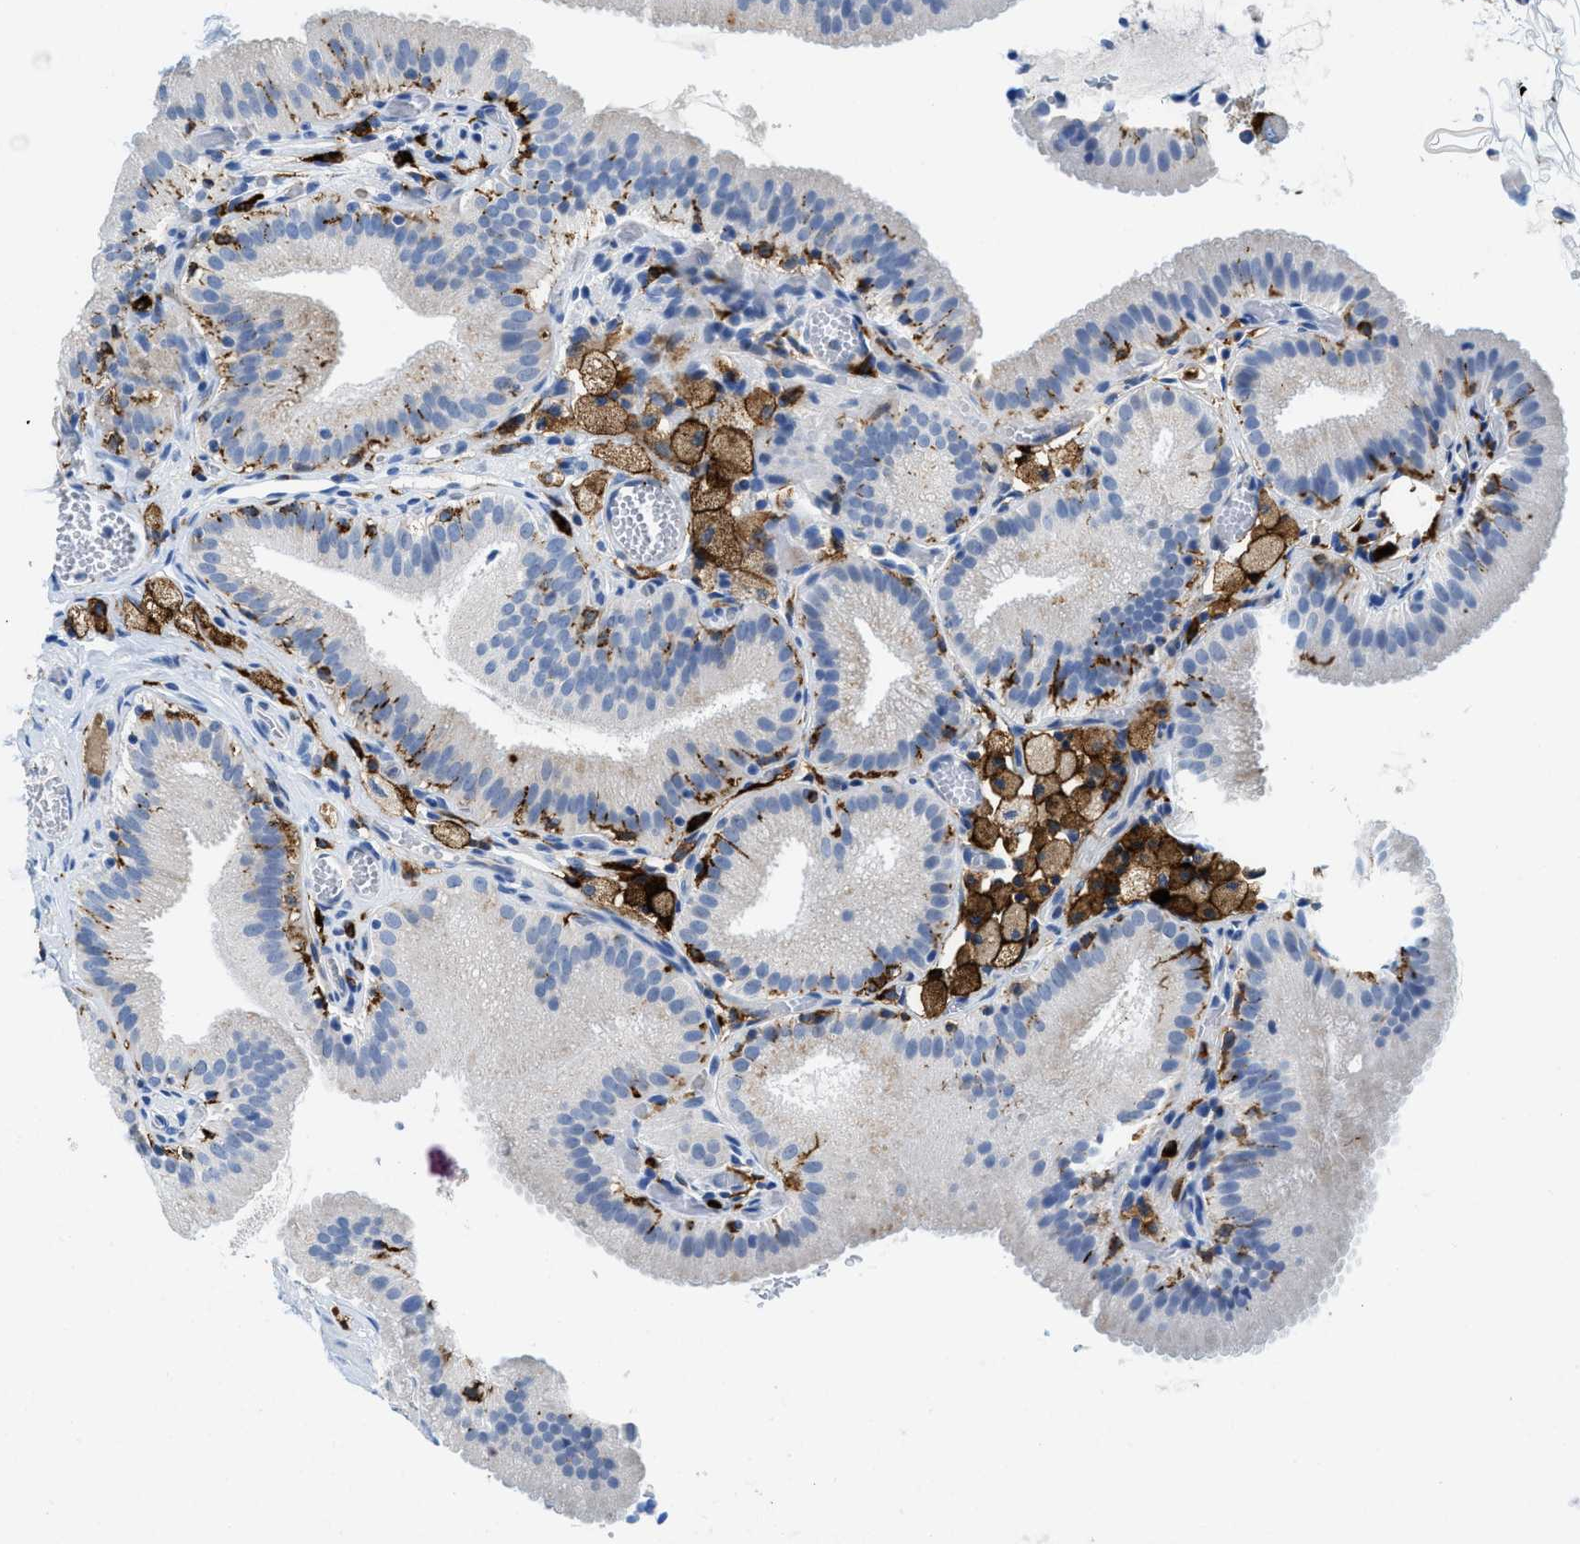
{"staining": {"intensity": "moderate", "quantity": "<25%", "location": "cytoplasmic/membranous"}, "tissue": "gallbladder", "cell_type": "Glandular cells", "image_type": "normal", "snomed": [{"axis": "morphology", "description": "Normal tissue, NOS"}, {"axis": "topography", "description": "Gallbladder"}], "caption": "Moderate cytoplasmic/membranous staining is seen in approximately <25% of glandular cells in normal gallbladder. The protein is shown in brown color, while the nuclei are stained blue.", "gene": "CD226", "patient": {"sex": "male", "age": 54}}